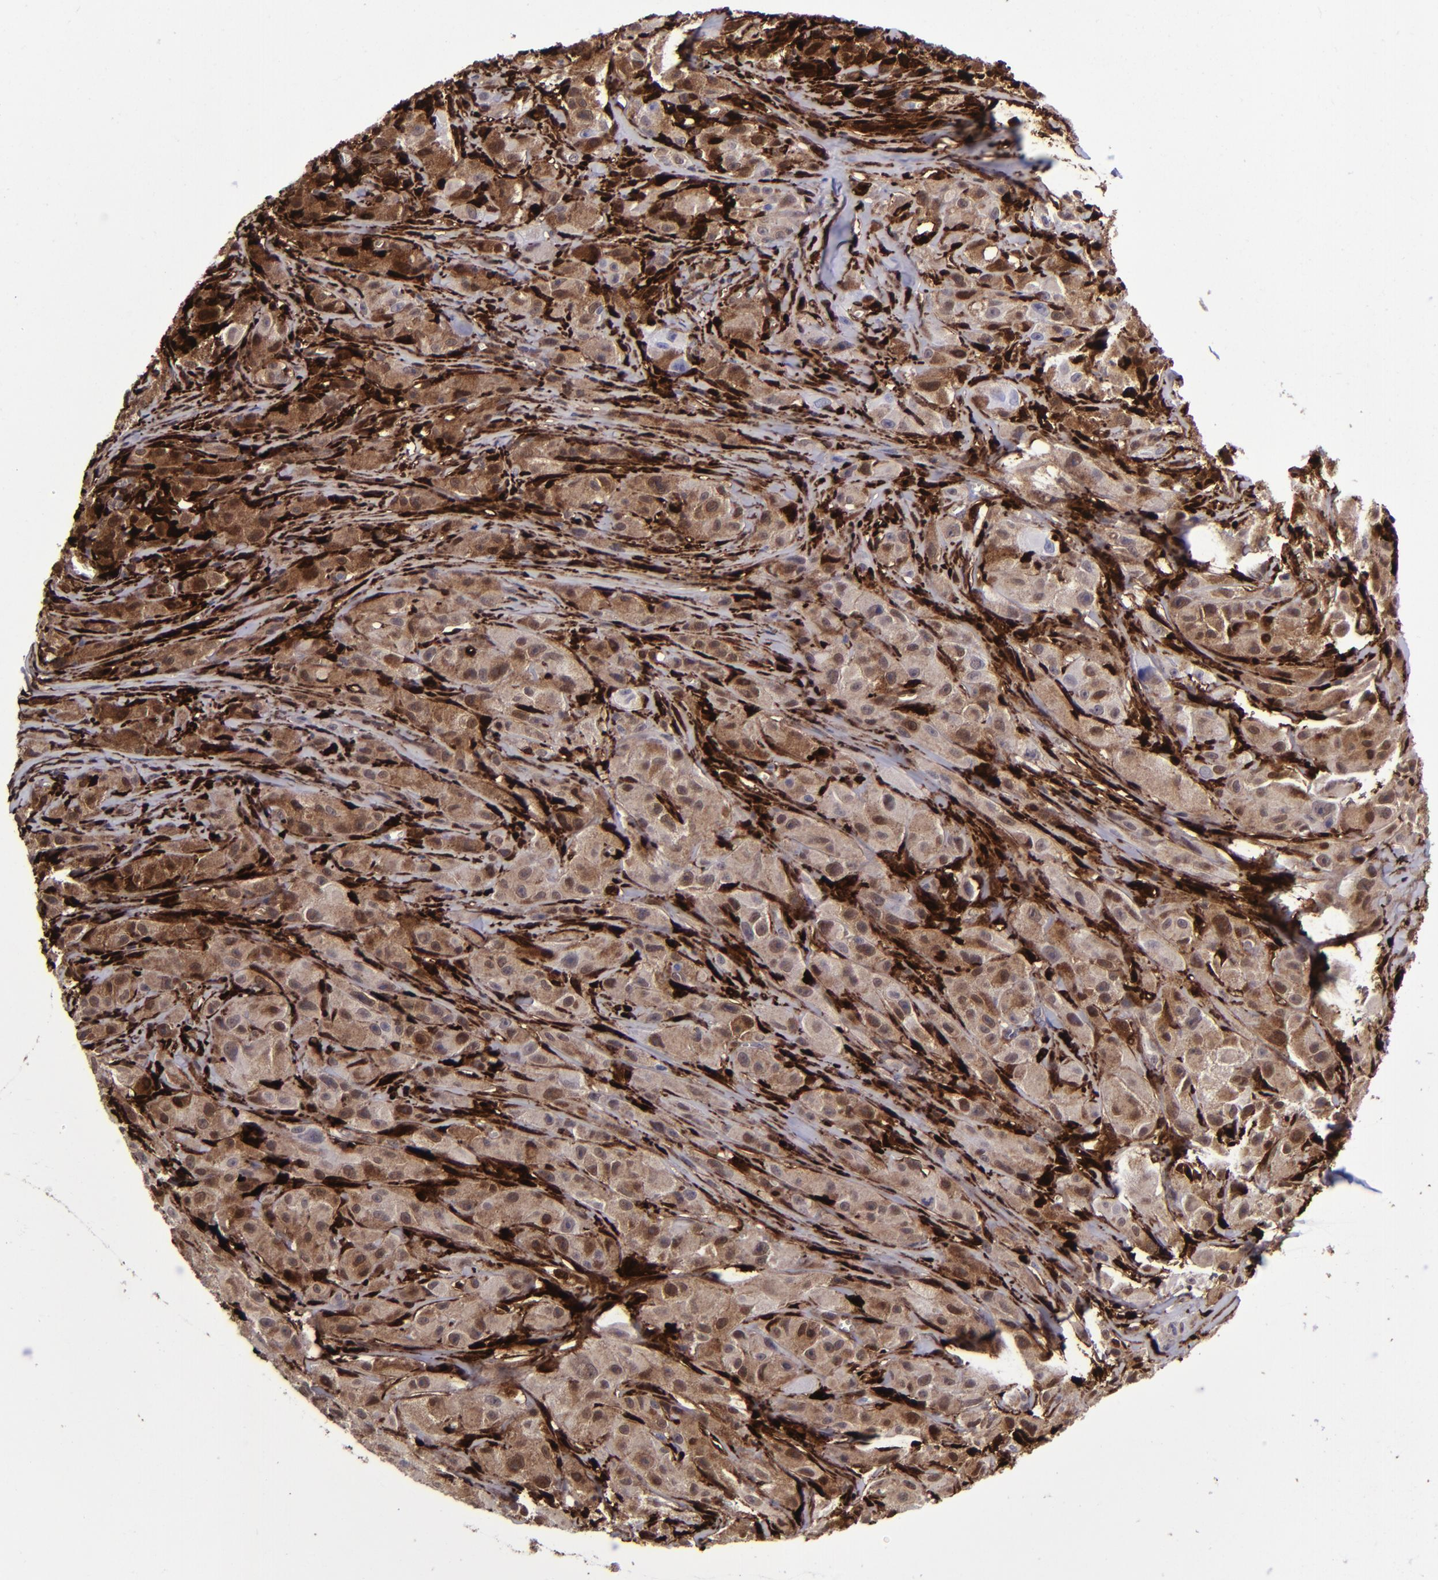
{"staining": {"intensity": "moderate", "quantity": ">75%", "location": "cytoplasmic/membranous,nuclear"}, "tissue": "melanoma", "cell_type": "Tumor cells", "image_type": "cancer", "snomed": [{"axis": "morphology", "description": "Malignant melanoma, NOS"}, {"axis": "topography", "description": "Skin"}], "caption": "Protein analysis of melanoma tissue shows moderate cytoplasmic/membranous and nuclear positivity in about >75% of tumor cells.", "gene": "TYMP", "patient": {"sex": "male", "age": 56}}